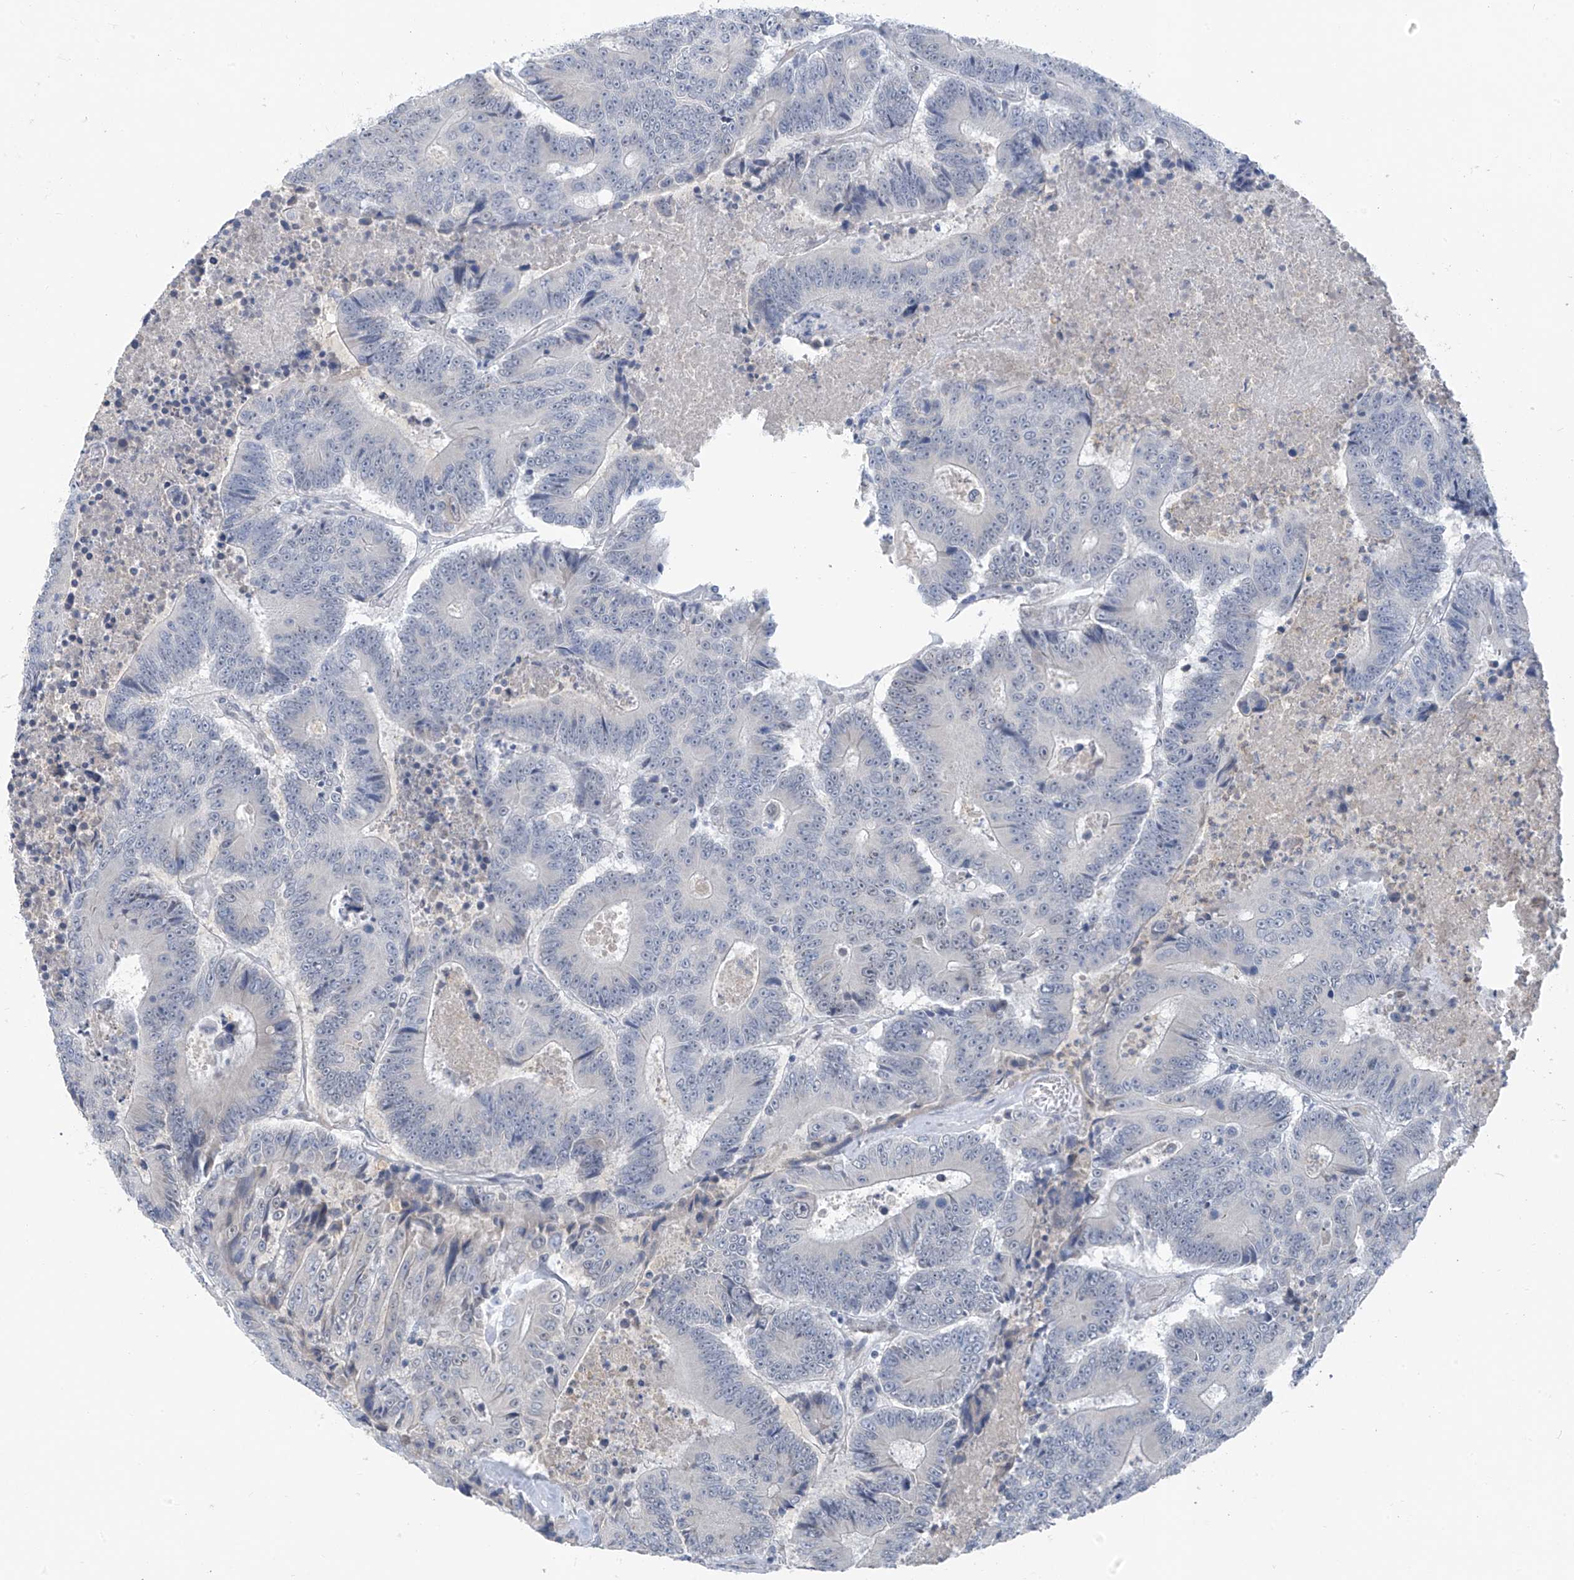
{"staining": {"intensity": "negative", "quantity": "none", "location": "none"}, "tissue": "colorectal cancer", "cell_type": "Tumor cells", "image_type": "cancer", "snomed": [{"axis": "morphology", "description": "Adenocarcinoma, NOS"}, {"axis": "topography", "description": "Colon"}], "caption": "Immunohistochemistry (IHC) histopathology image of colorectal cancer stained for a protein (brown), which exhibits no expression in tumor cells.", "gene": "CYP4V2", "patient": {"sex": "male", "age": 83}}